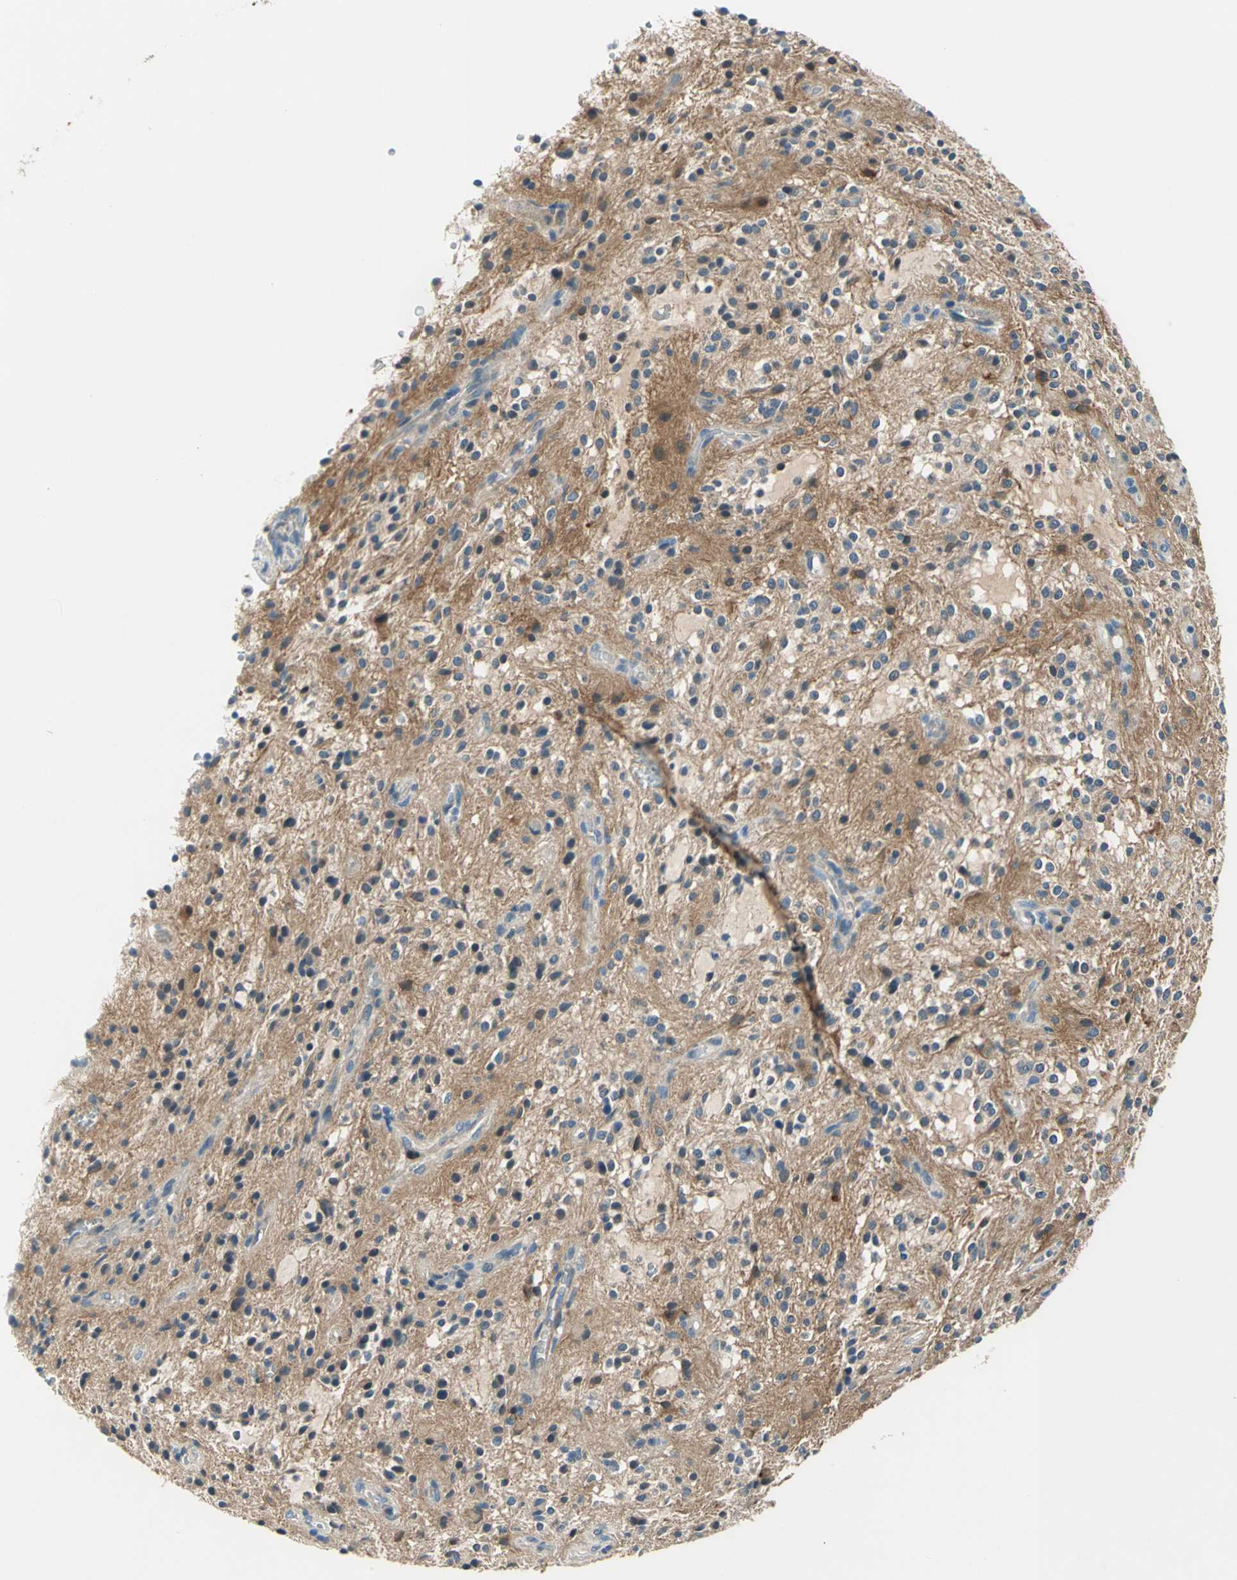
{"staining": {"intensity": "moderate", "quantity": ">75%", "location": "cytoplasmic/membranous"}, "tissue": "glioma", "cell_type": "Tumor cells", "image_type": "cancer", "snomed": [{"axis": "morphology", "description": "Glioma, malignant, NOS"}, {"axis": "topography", "description": "Cerebellum"}], "caption": "Protein analysis of glioma (malignant) tissue shows moderate cytoplasmic/membranous expression in about >75% of tumor cells.", "gene": "CDC42EP1", "patient": {"sex": "female", "age": 10}}